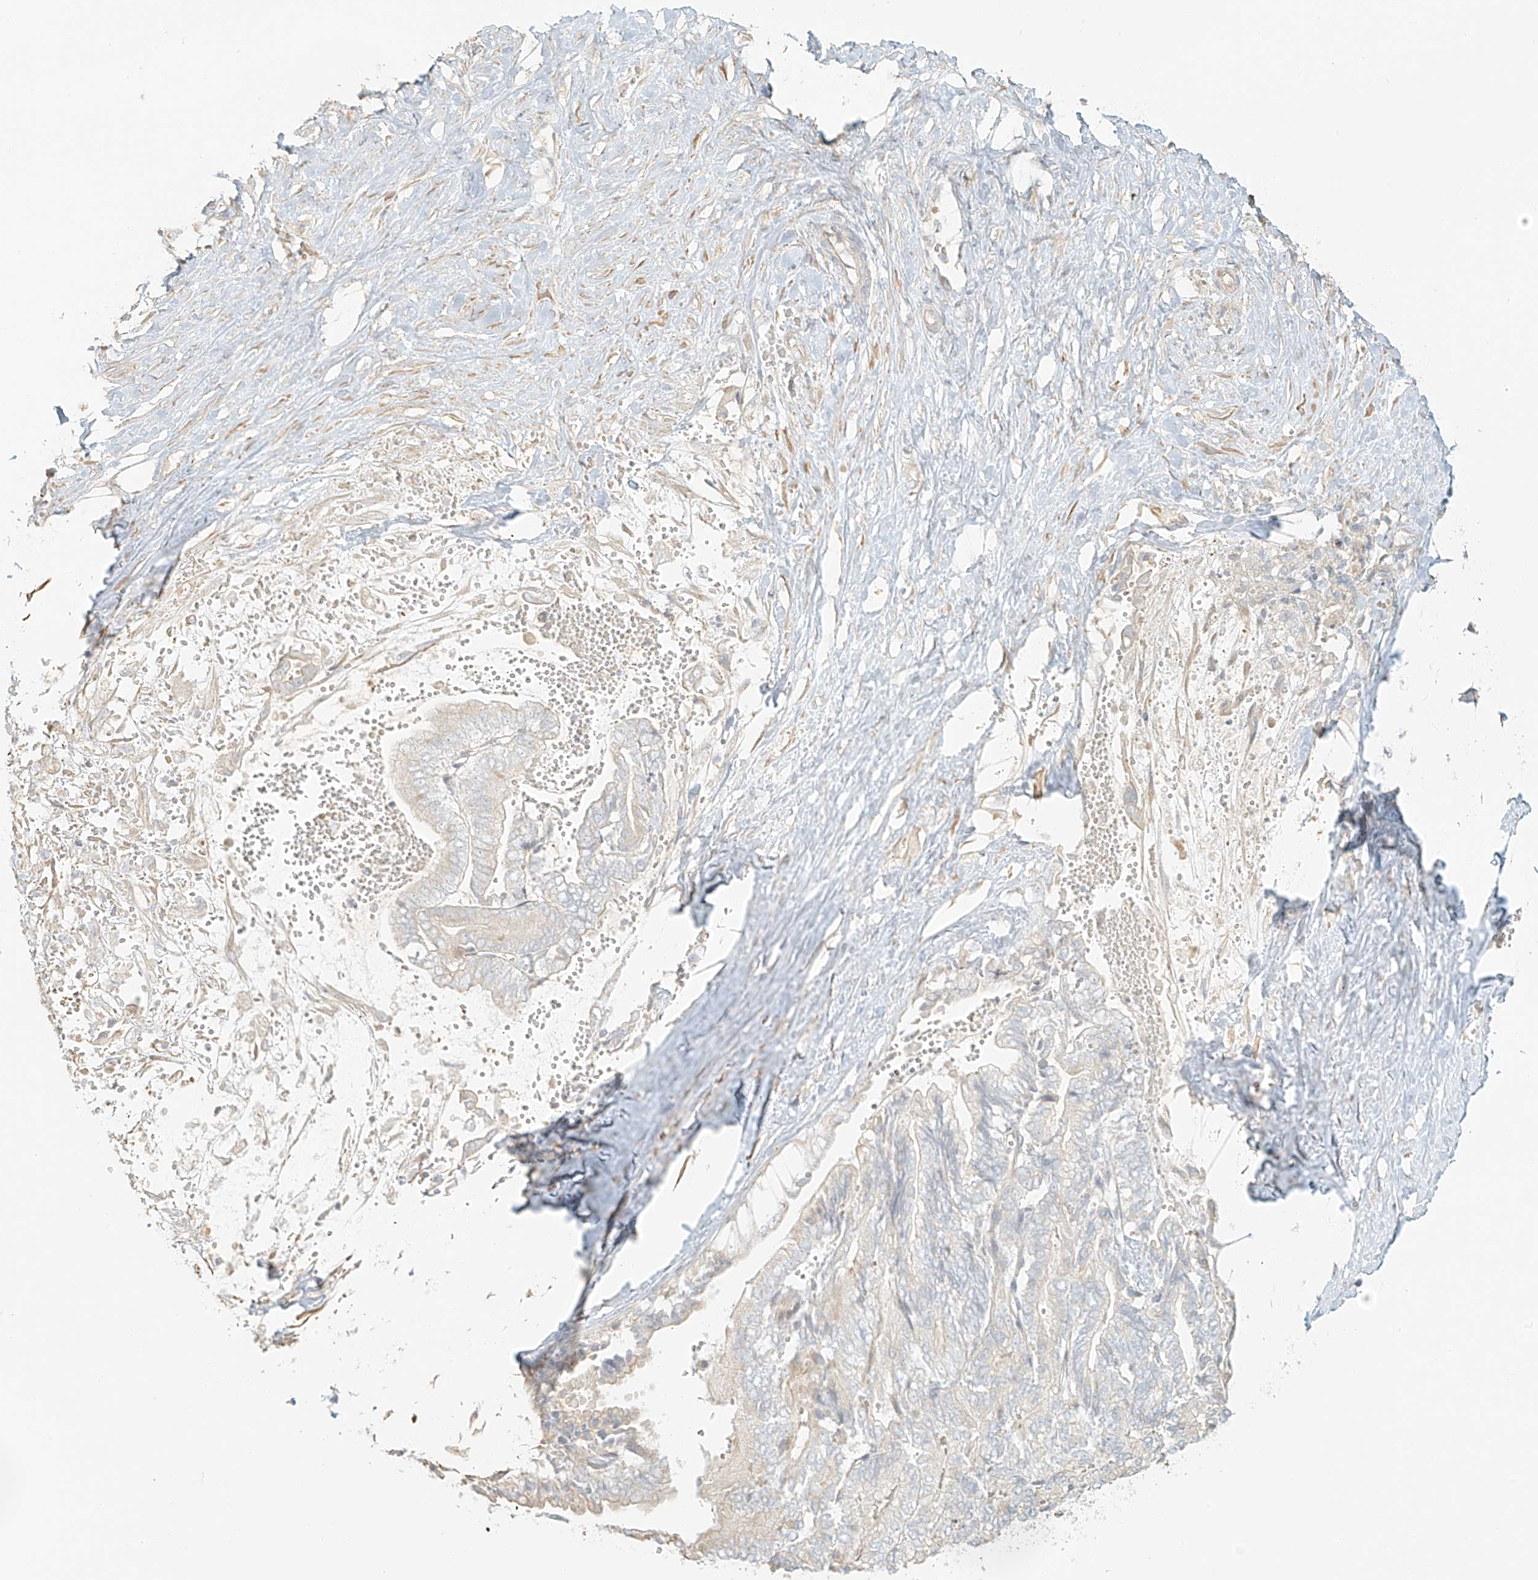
{"staining": {"intensity": "negative", "quantity": "none", "location": "none"}, "tissue": "liver cancer", "cell_type": "Tumor cells", "image_type": "cancer", "snomed": [{"axis": "morphology", "description": "Cholangiocarcinoma"}, {"axis": "topography", "description": "Liver"}], "caption": "Human liver cancer stained for a protein using immunohistochemistry exhibits no staining in tumor cells.", "gene": "UPK1B", "patient": {"sex": "female", "age": 75}}